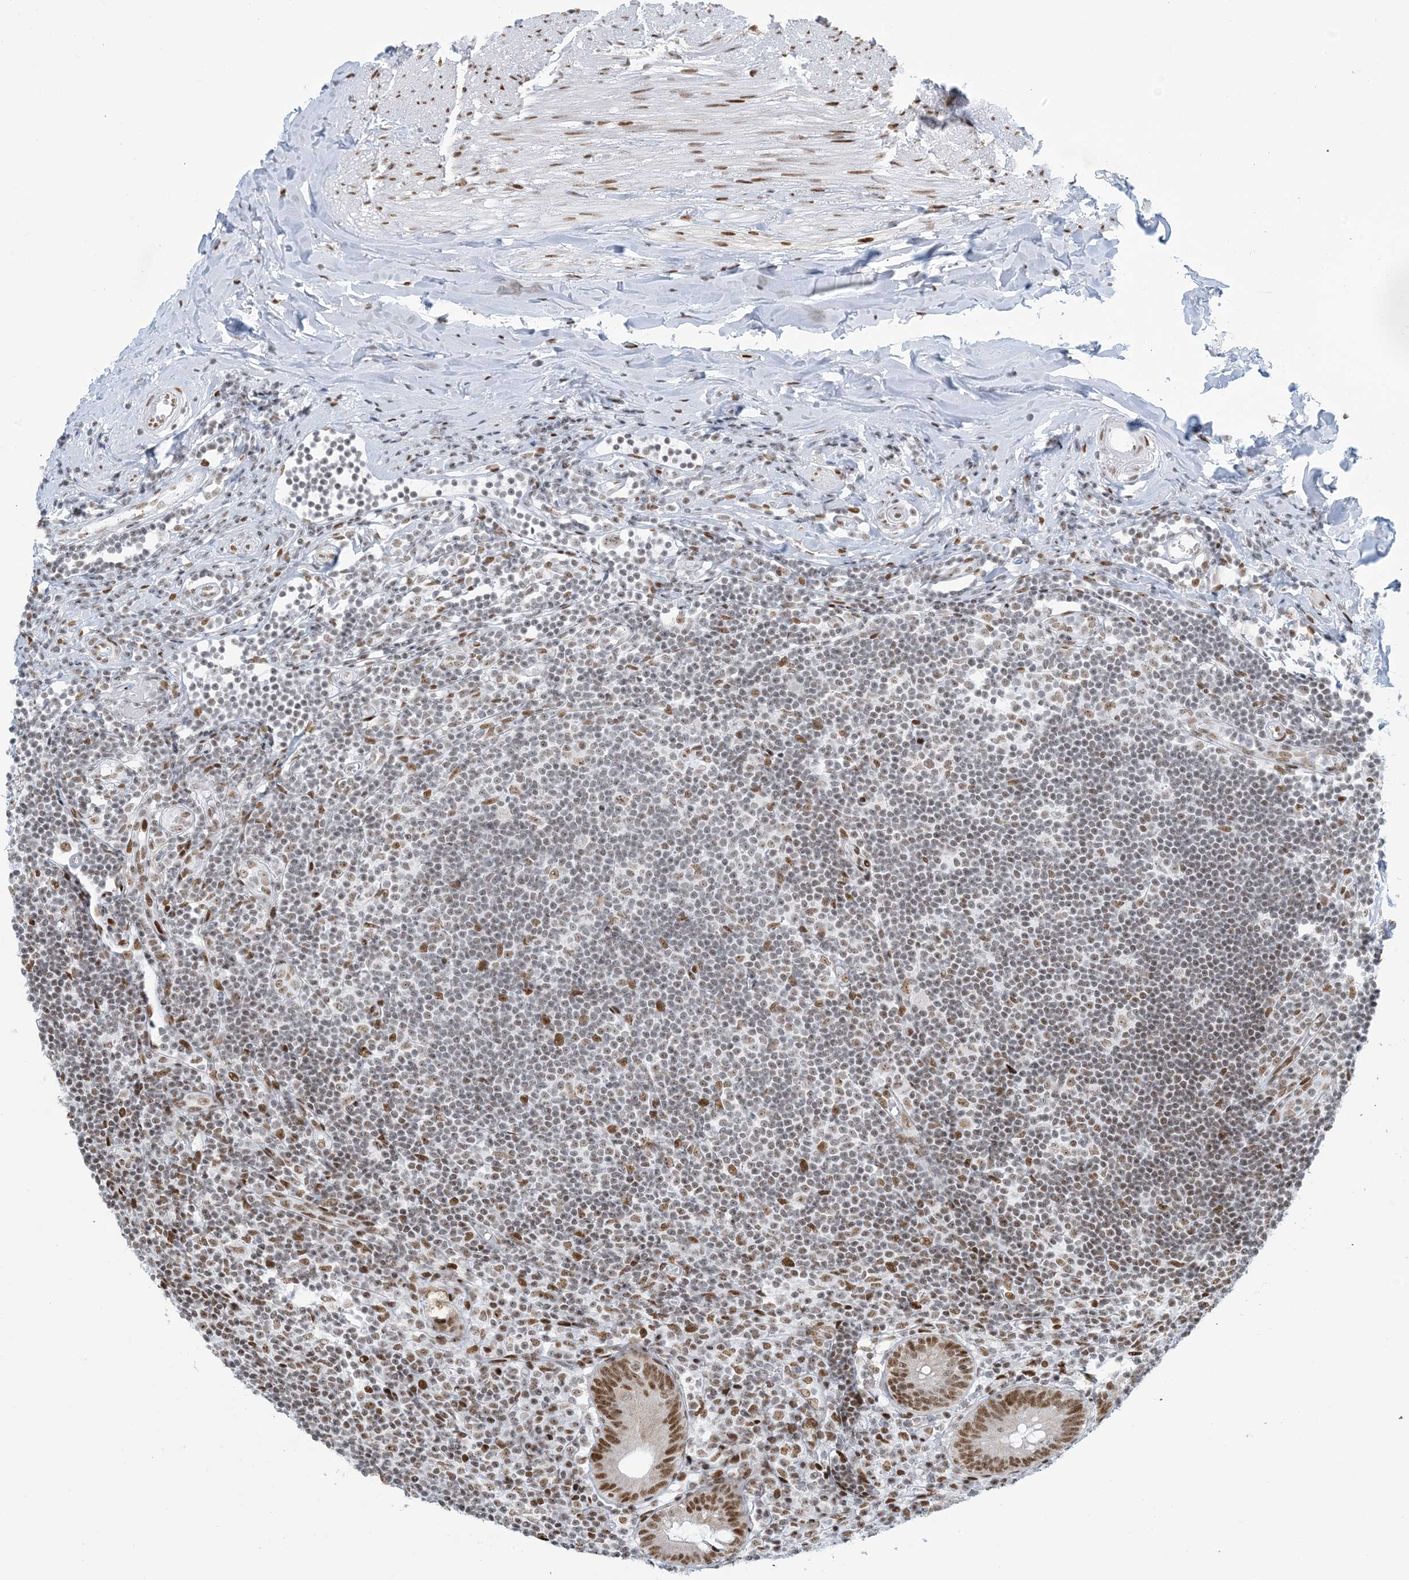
{"staining": {"intensity": "moderate", "quantity": ">75%", "location": "nuclear"}, "tissue": "appendix", "cell_type": "Glandular cells", "image_type": "normal", "snomed": [{"axis": "morphology", "description": "Normal tissue, NOS"}, {"axis": "topography", "description": "Appendix"}], "caption": "Protein staining exhibits moderate nuclear expression in approximately >75% of glandular cells in benign appendix.", "gene": "STAG1", "patient": {"sex": "female", "age": 54}}